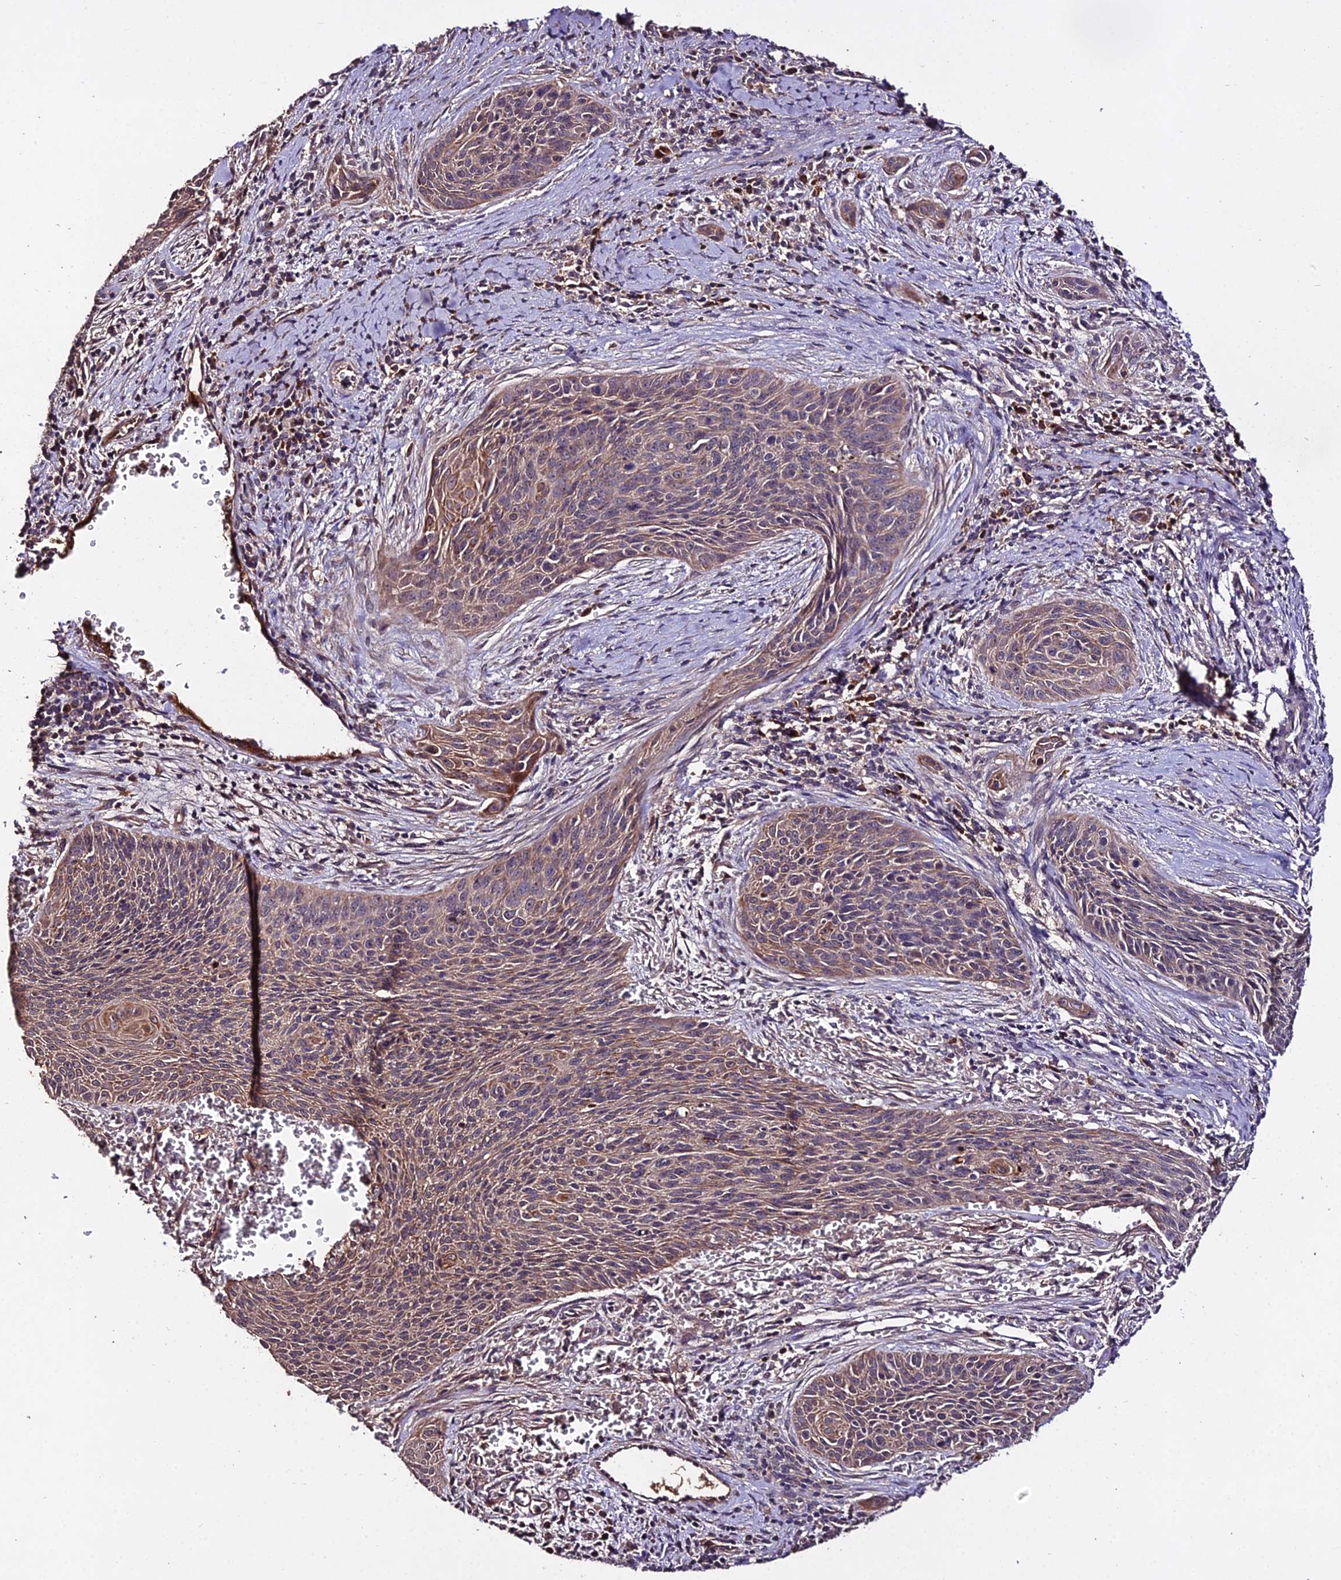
{"staining": {"intensity": "weak", "quantity": ">75%", "location": "cytoplasmic/membranous"}, "tissue": "cervical cancer", "cell_type": "Tumor cells", "image_type": "cancer", "snomed": [{"axis": "morphology", "description": "Squamous cell carcinoma, NOS"}, {"axis": "topography", "description": "Cervix"}], "caption": "A low amount of weak cytoplasmic/membranous staining is present in about >75% of tumor cells in cervical cancer tissue. (DAB (3,3'-diaminobenzidine) = brown stain, brightfield microscopy at high magnification).", "gene": "KCTD16", "patient": {"sex": "female", "age": 55}}